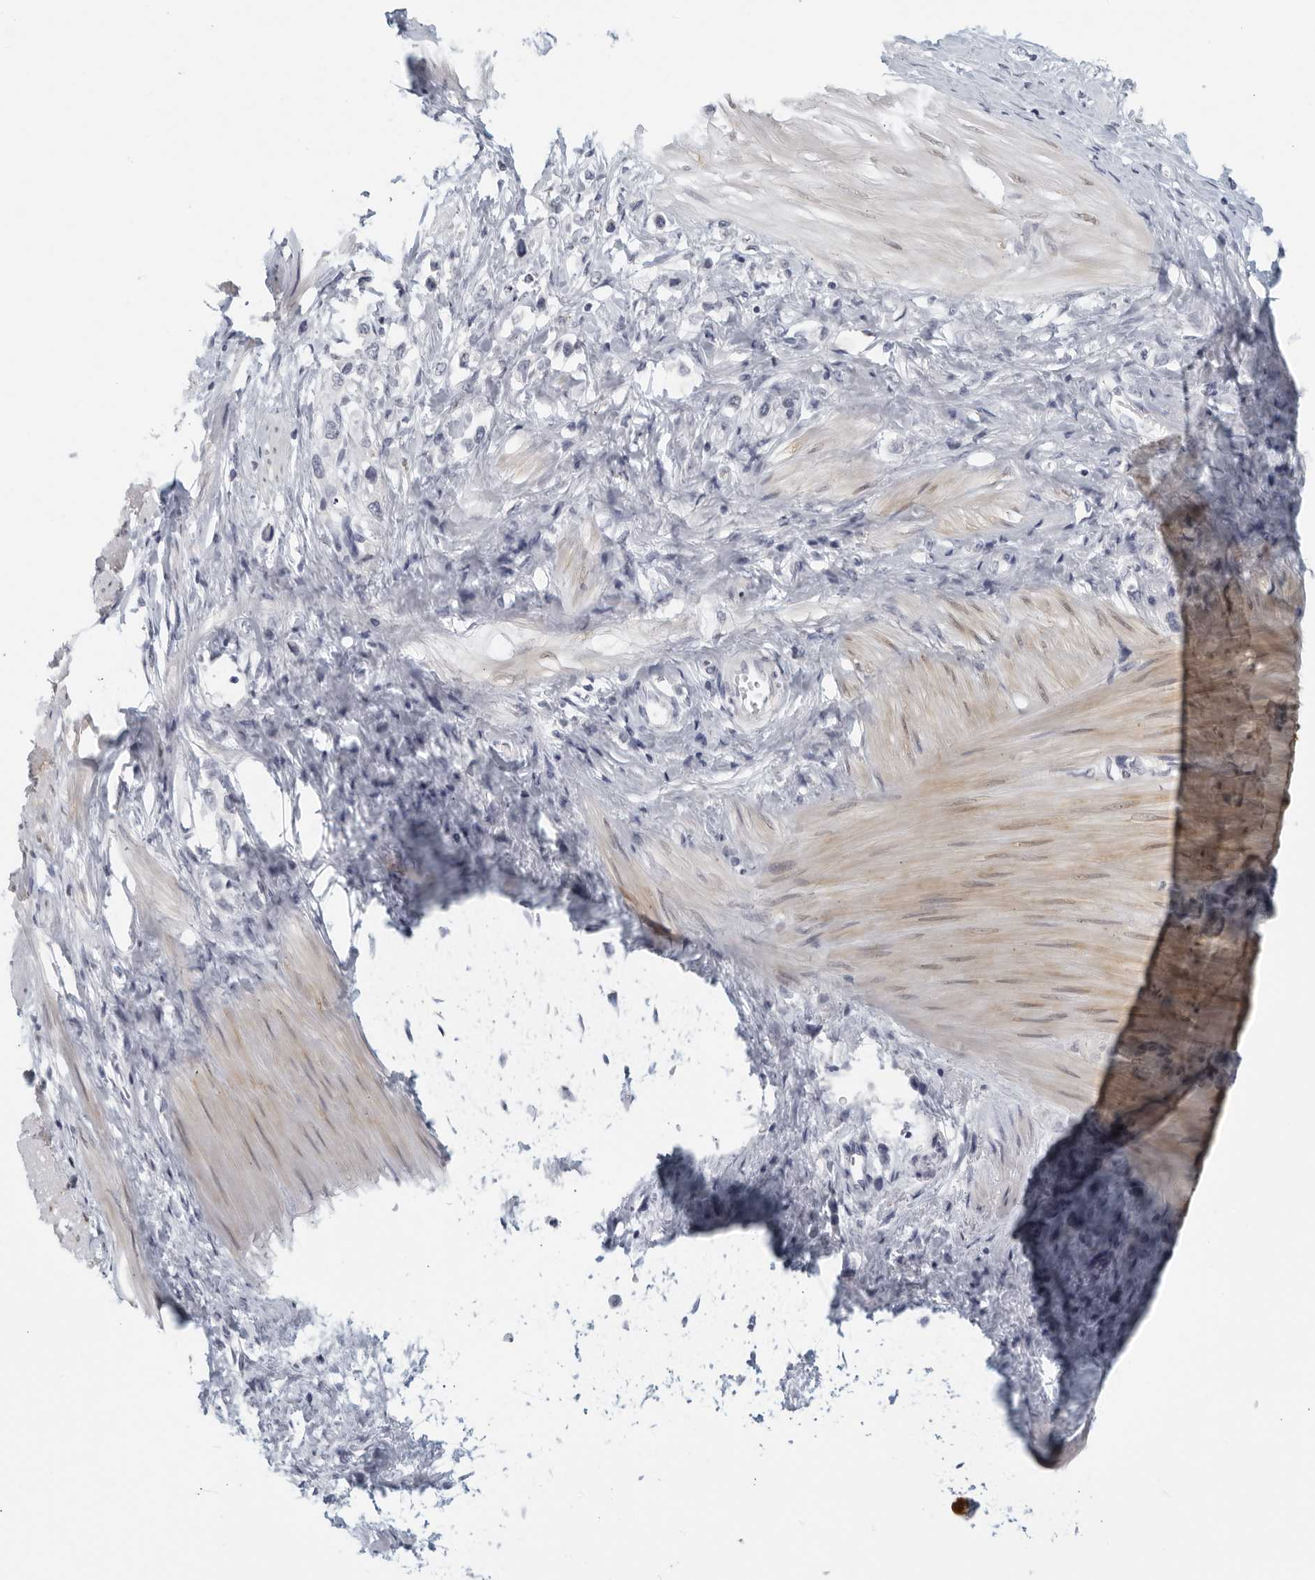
{"staining": {"intensity": "negative", "quantity": "none", "location": "none"}, "tissue": "stomach cancer", "cell_type": "Tumor cells", "image_type": "cancer", "snomed": [{"axis": "morphology", "description": "Adenocarcinoma, NOS"}, {"axis": "topography", "description": "Stomach"}], "caption": "Tumor cells show no significant protein staining in stomach cancer (adenocarcinoma).", "gene": "MATN1", "patient": {"sex": "female", "age": 65}}